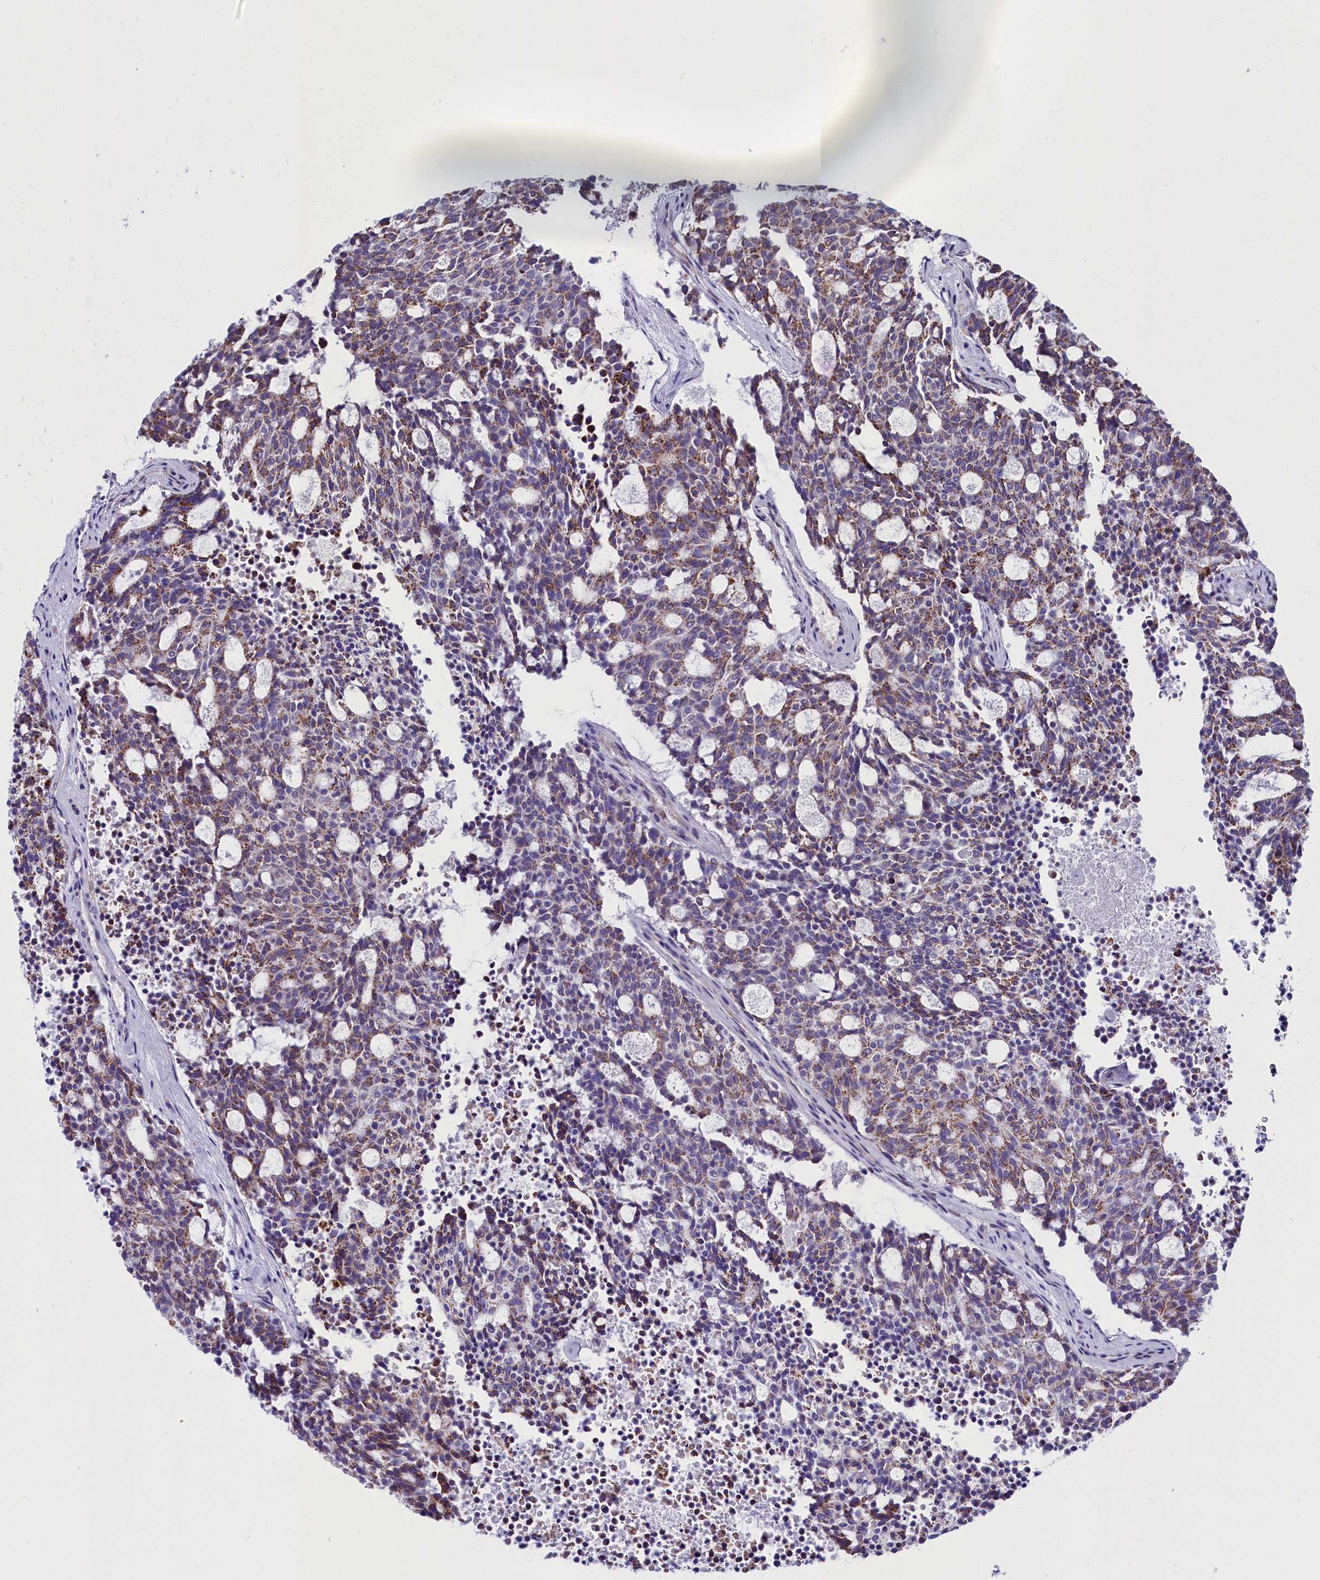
{"staining": {"intensity": "moderate", "quantity": "<25%", "location": "cytoplasmic/membranous"}, "tissue": "carcinoid", "cell_type": "Tumor cells", "image_type": "cancer", "snomed": [{"axis": "morphology", "description": "Carcinoid, malignant, NOS"}, {"axis": "topography", "description": "Pancreas"}], "caption": "Brown immunohistochemical staining in carcinoid demonstrates moderate cytoplasmic/membranous positivity in approximately <25% of tumor cells.", "gene": "IL20RA", "patient": {"sex": "female", "age": 54}}